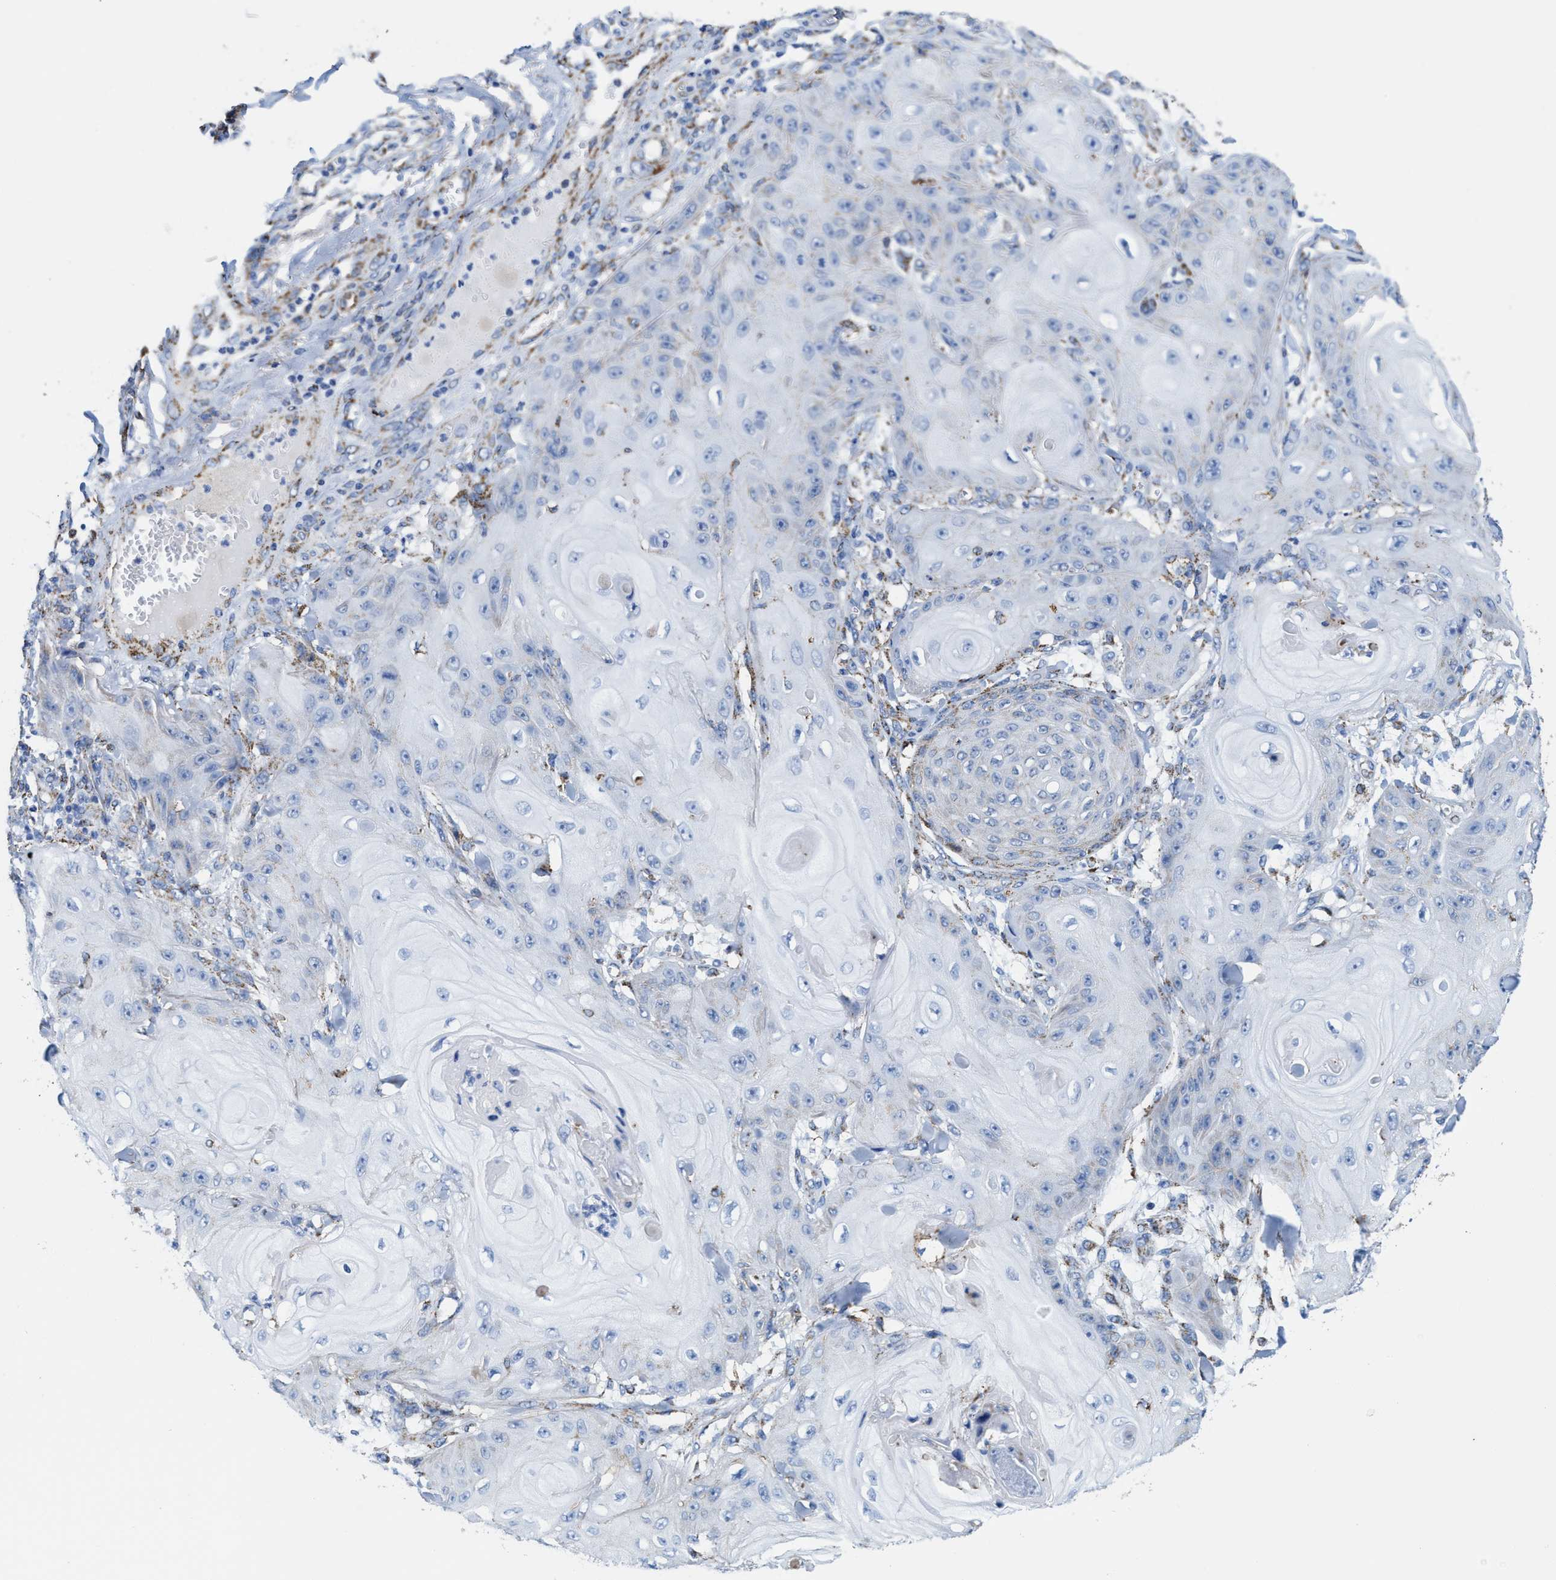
{"staining": {"intensity": "negative", "quantity": "none", "location": "none"}, "tissue": "skin cancer", "cell_type": "Tumor cells", "image_type": "cancer", "snomed": [{"axis": "morphology", "description": "Squamous cell carcinoma, NOS"}, {"axis": "topography", "description": "Skin"}], "caption": "A photomicrograph of skin cancer (squamous cell carcinoma) stained for a protein demonstrates no brown staining in tumor cells.", "gene": "ALDH1B1", "patient": {"sex": "male", "age": 74}}